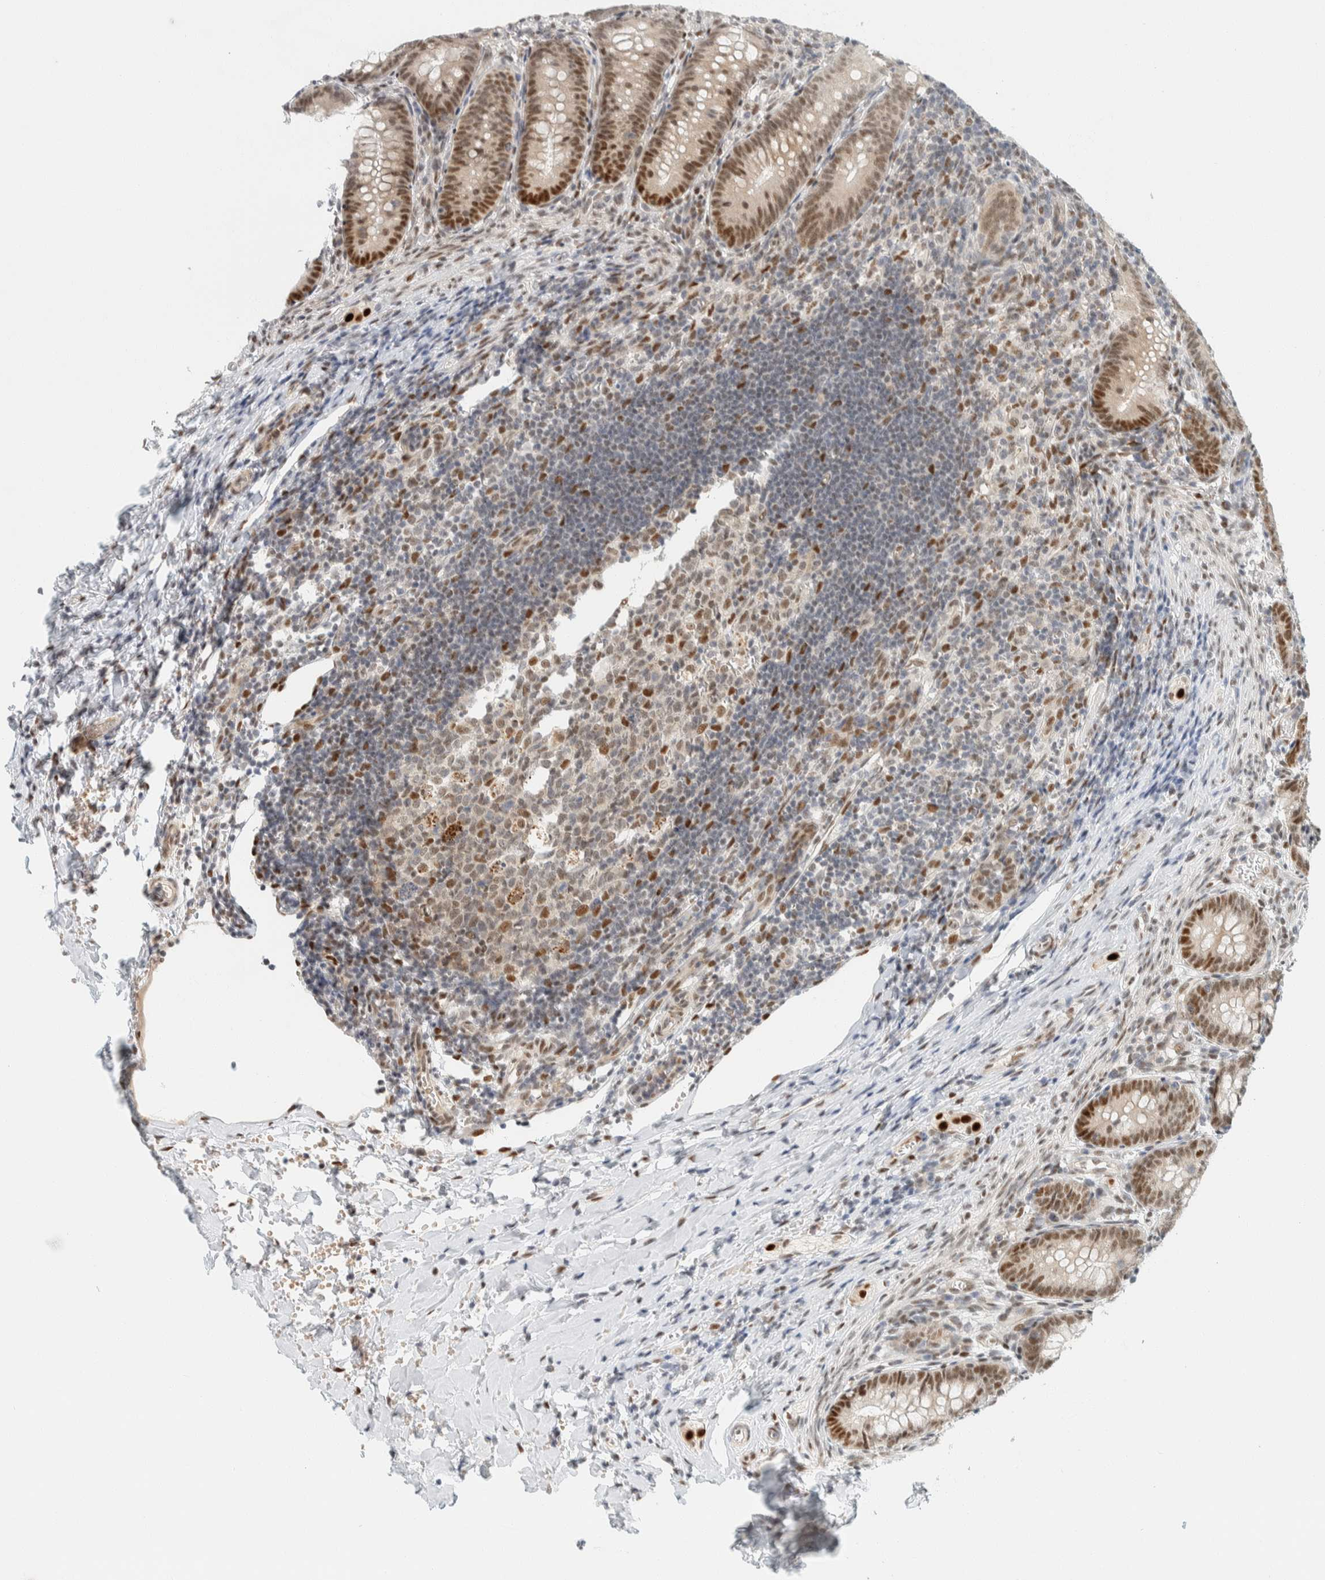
{"staining": {"intensity": "moderate", "quantity": ">75%", "location": "nuclear"}, "tissue": "appendix", "cell_type": "Glandular cells", "image_type": "normal", "snomed": [{"axis": "morphology", "description": "Normal tissue, NOS"}, {"axis": "topography", "description": "Appendix"}], "caption": "This photomicrograph exhibits immunohistochemistry (IHC) staining of normal appendix, with medium moderate nuclear staining in approximately >75% of glandular cells.", "gene": "ZNF683", "patient": {"sex": "male", "age": 1}}